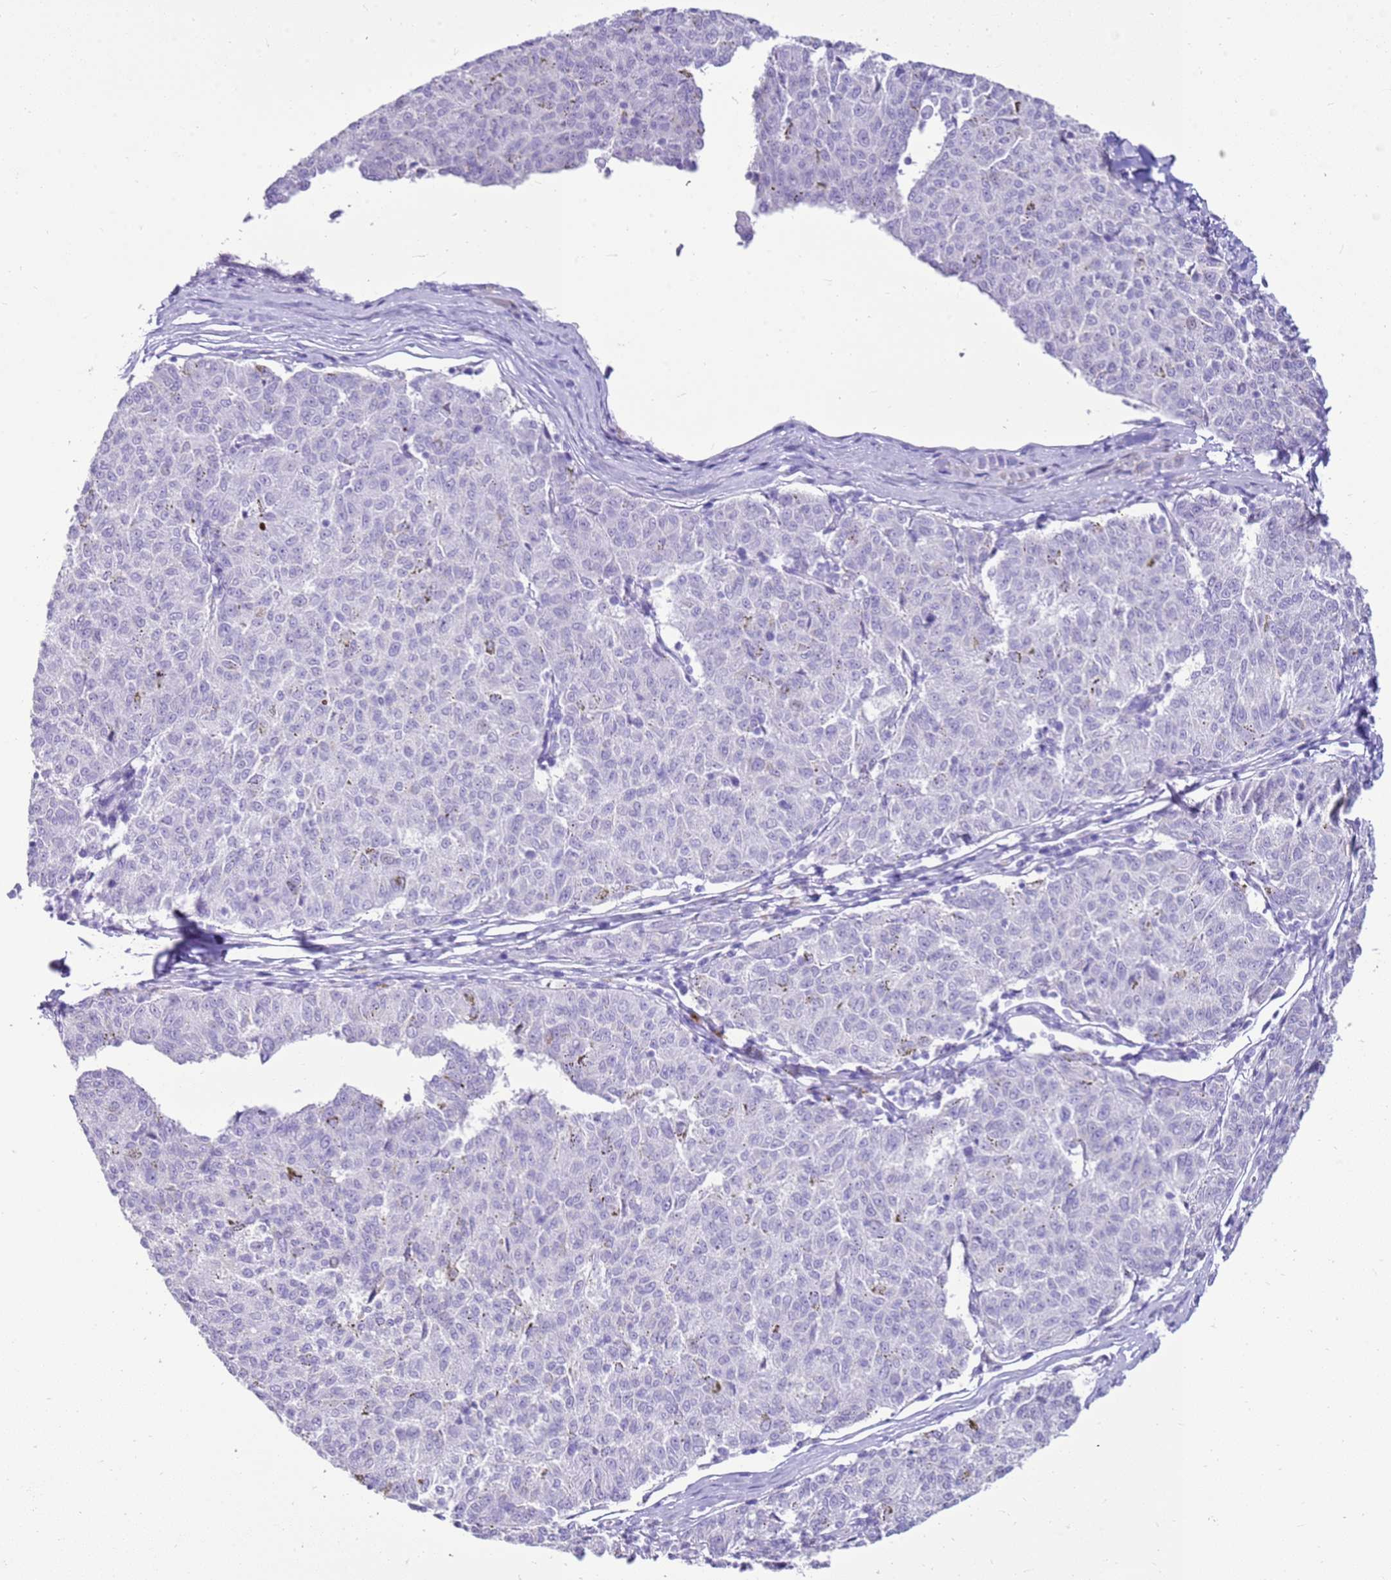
{"staining": {"intensity": "negative", "quantity": "none", "location": "none"}, "tissue": "melanoma", "cell_type": "Tumor cells", "image_type": "cancer", "snomed": [{"axis": "morphology", "description": "Malignant melanoma, NOS"}, {"axis": "topography", "description": "Skin"}], "caption": "Human malignant melanoma stained for a protein using immunohistochemistry shows no staining in tumor cells.", "gene": "CA8", "patient": {"sex": "female", "age": 72}}